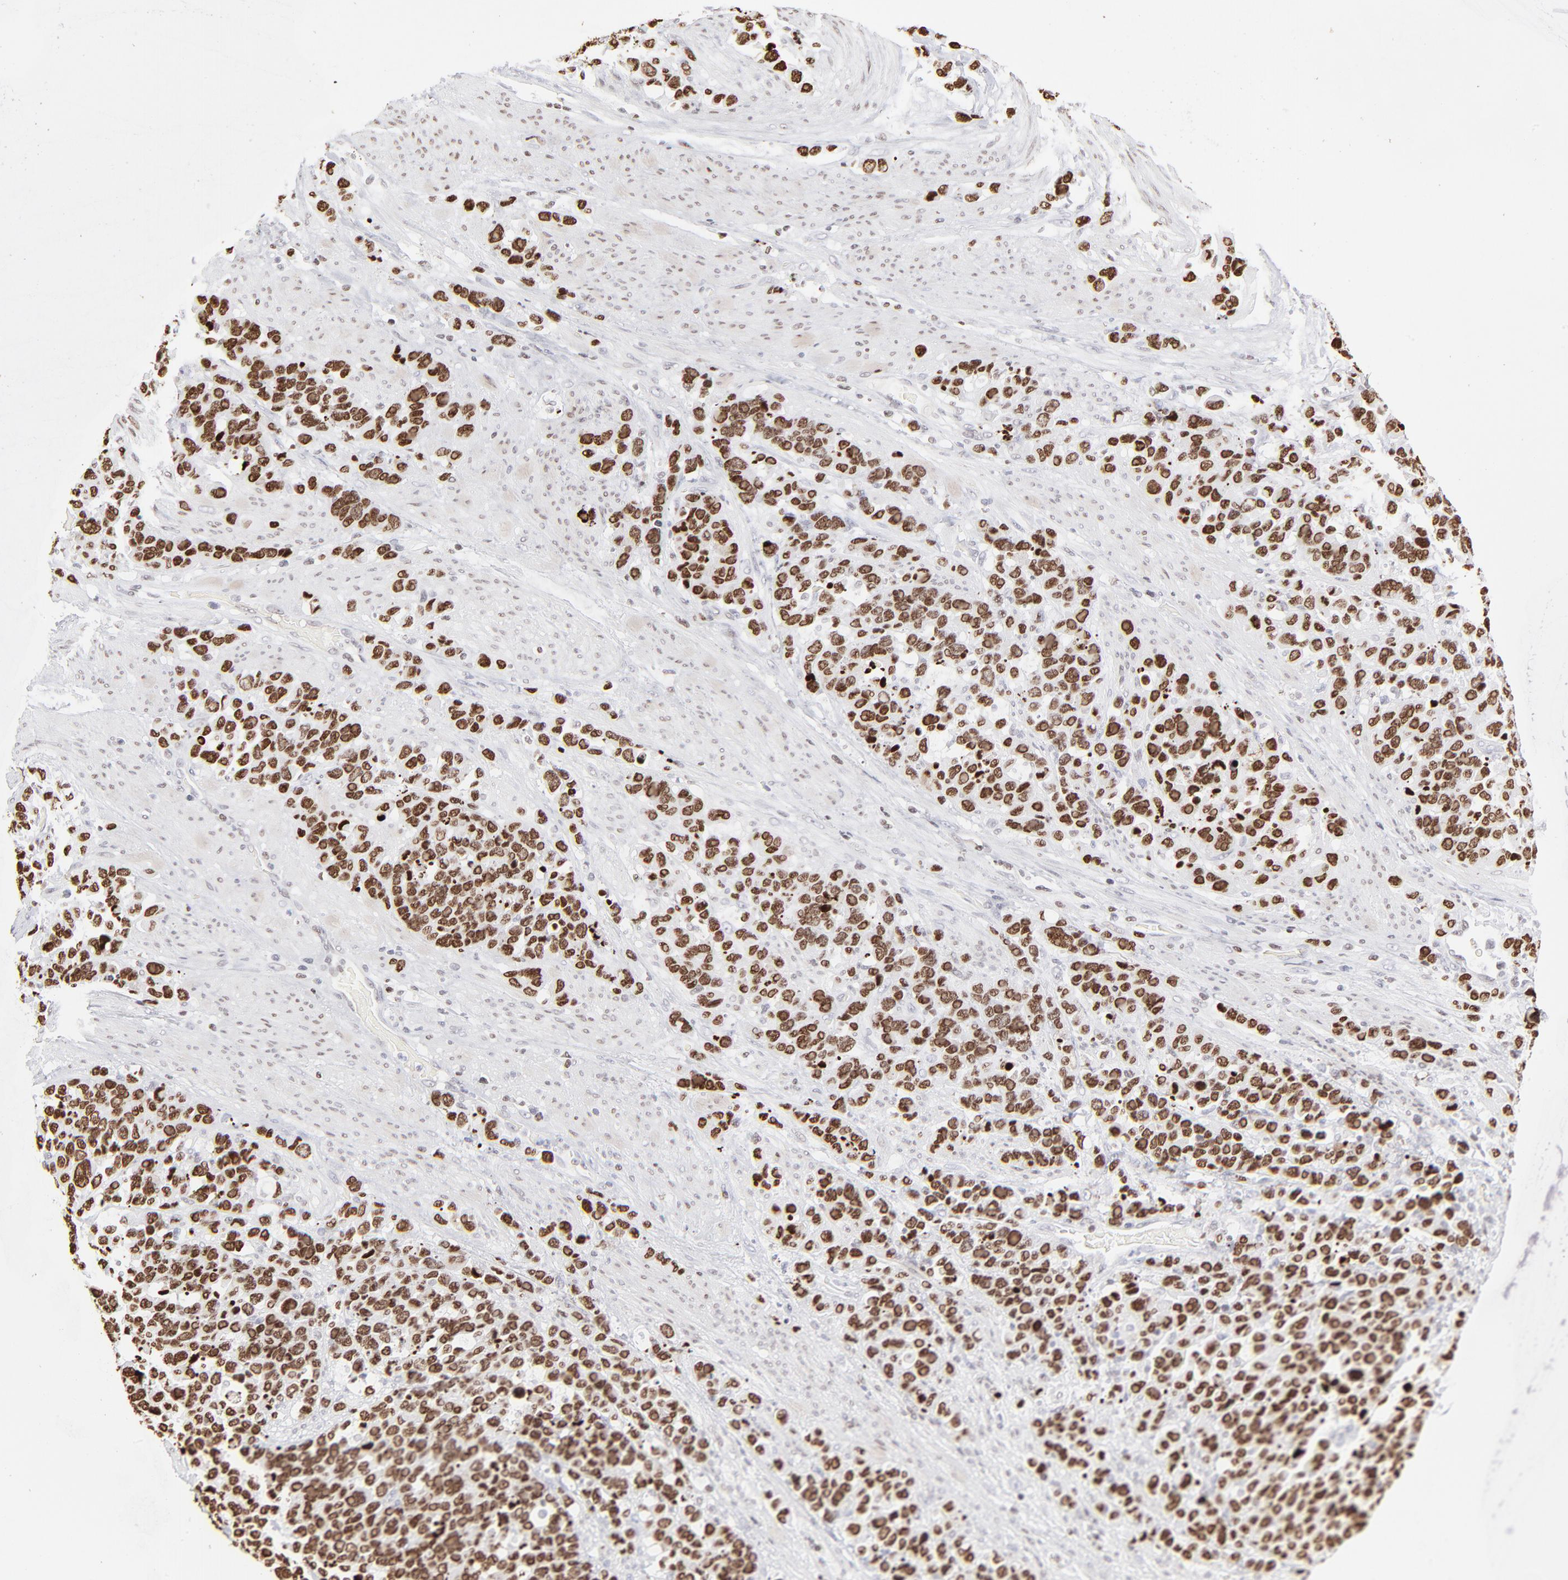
{"staining": {"intensity": "strong", "quantity": ">75%", "location": "nuclear"}, "tissue": "stomach cancer", "cell_type": "Tumor cells", "image_type": "cancer", "snomed": [{"axis": "morphology", "description": "Adenocarcinoma, NOS"}, {"axis": "topography", "description": "Stomach, upper"}], "caption": "IHC (DAB) staining of human stomach cancer reveals strong nuclear protein expression in about >75% of tumor cells.", "gene": "PARP1", "patient": {"sex": "male", "age": 71}}